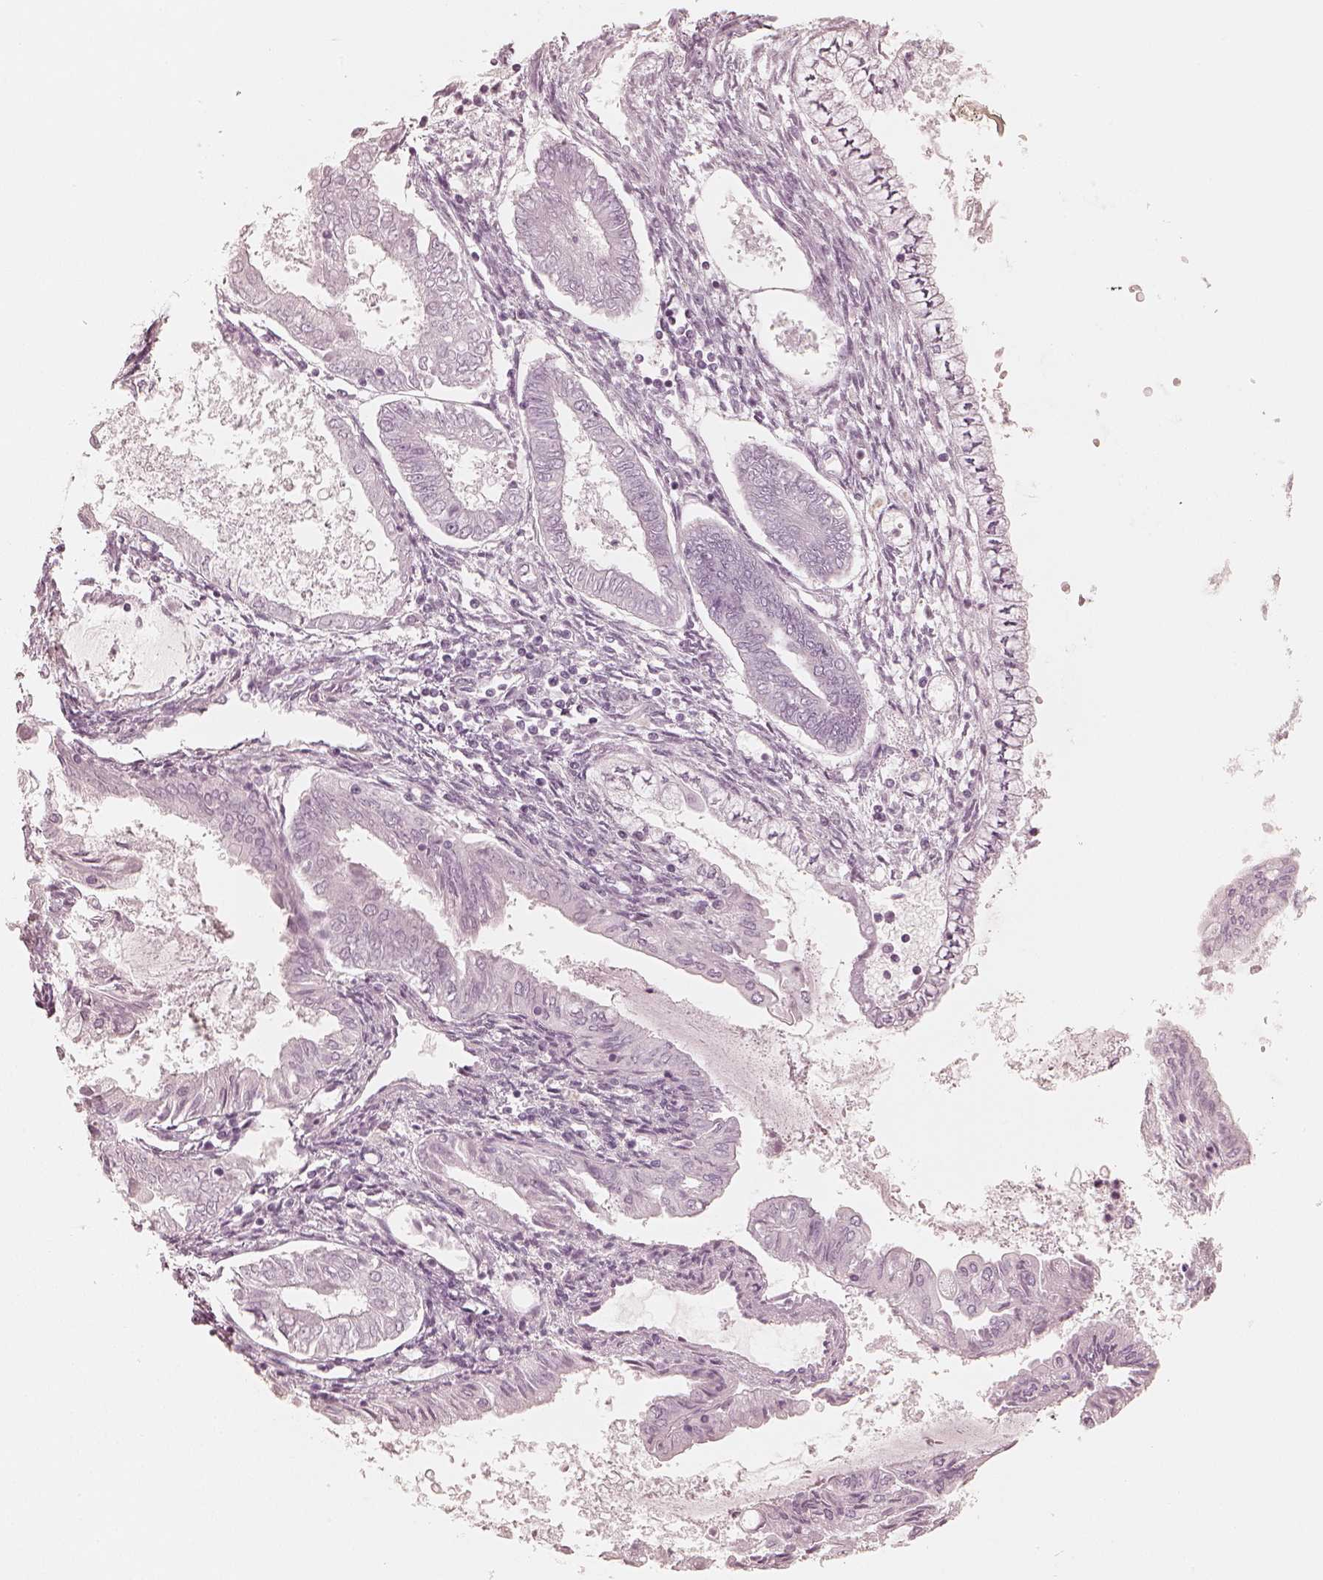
{"staining": {"intensity": "negative", "quantity": "none", "location": "none"}, "tissue": "endometrial cancer", "cell_type": "Tumor cells", "image_type": "cancer", "snomed": [{"axis": "morphology", "description": "Adenocarcinoma, NOS"}, {"axis": "topography", "description": "Endometrium"}], "caption": "Tumor cells are negative for protein expression in human adenocarcinoma (endometrial). The staining was performed using DAB to visualize the protein expression in brown, while the nuclei were stained in blue with hematoxylin (Magnification: 20x).", "gene": "KRT82", "patient": {"sex": "female", "age": 68}}